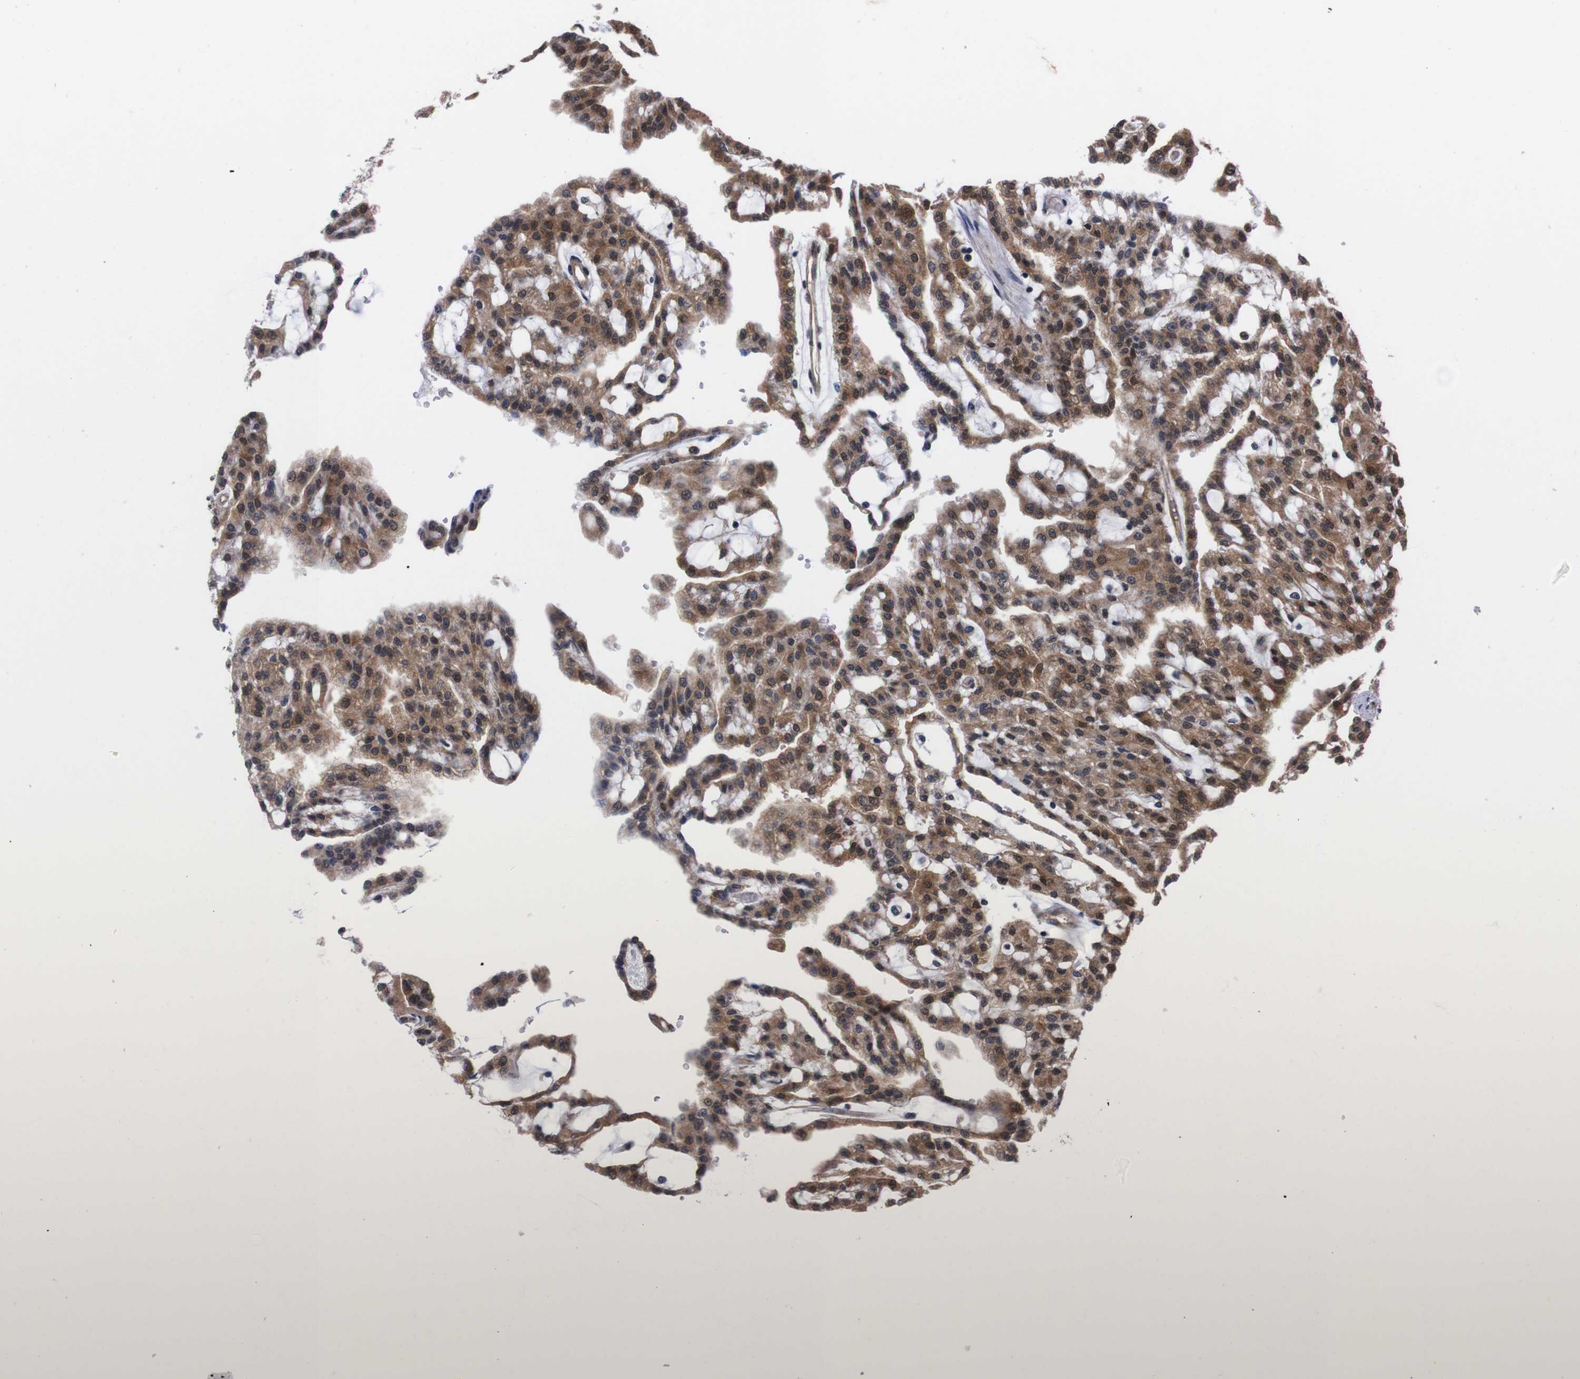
{"staining": {"intensity": "moderate", "quantity": ">75%", "location": "cytoplasmic/membranous"}, "tissue": "renal cancer", "cell_type": "Tumor cells", "image_type": "cancer", "snomed": [{"axis": "morphology", "description": "Adenocarcinoma, NOS"}, {"axis": "topography", "description": "Kidney"}], "caption": "Renal adenocarcinoma stained with a brown dye exhibits moderate cytoplasmic/membranous positive expression in approximately >75% of tumor cells.", "gene": "UBQLN2", "patient": {"sex": "male", "age": 63}}